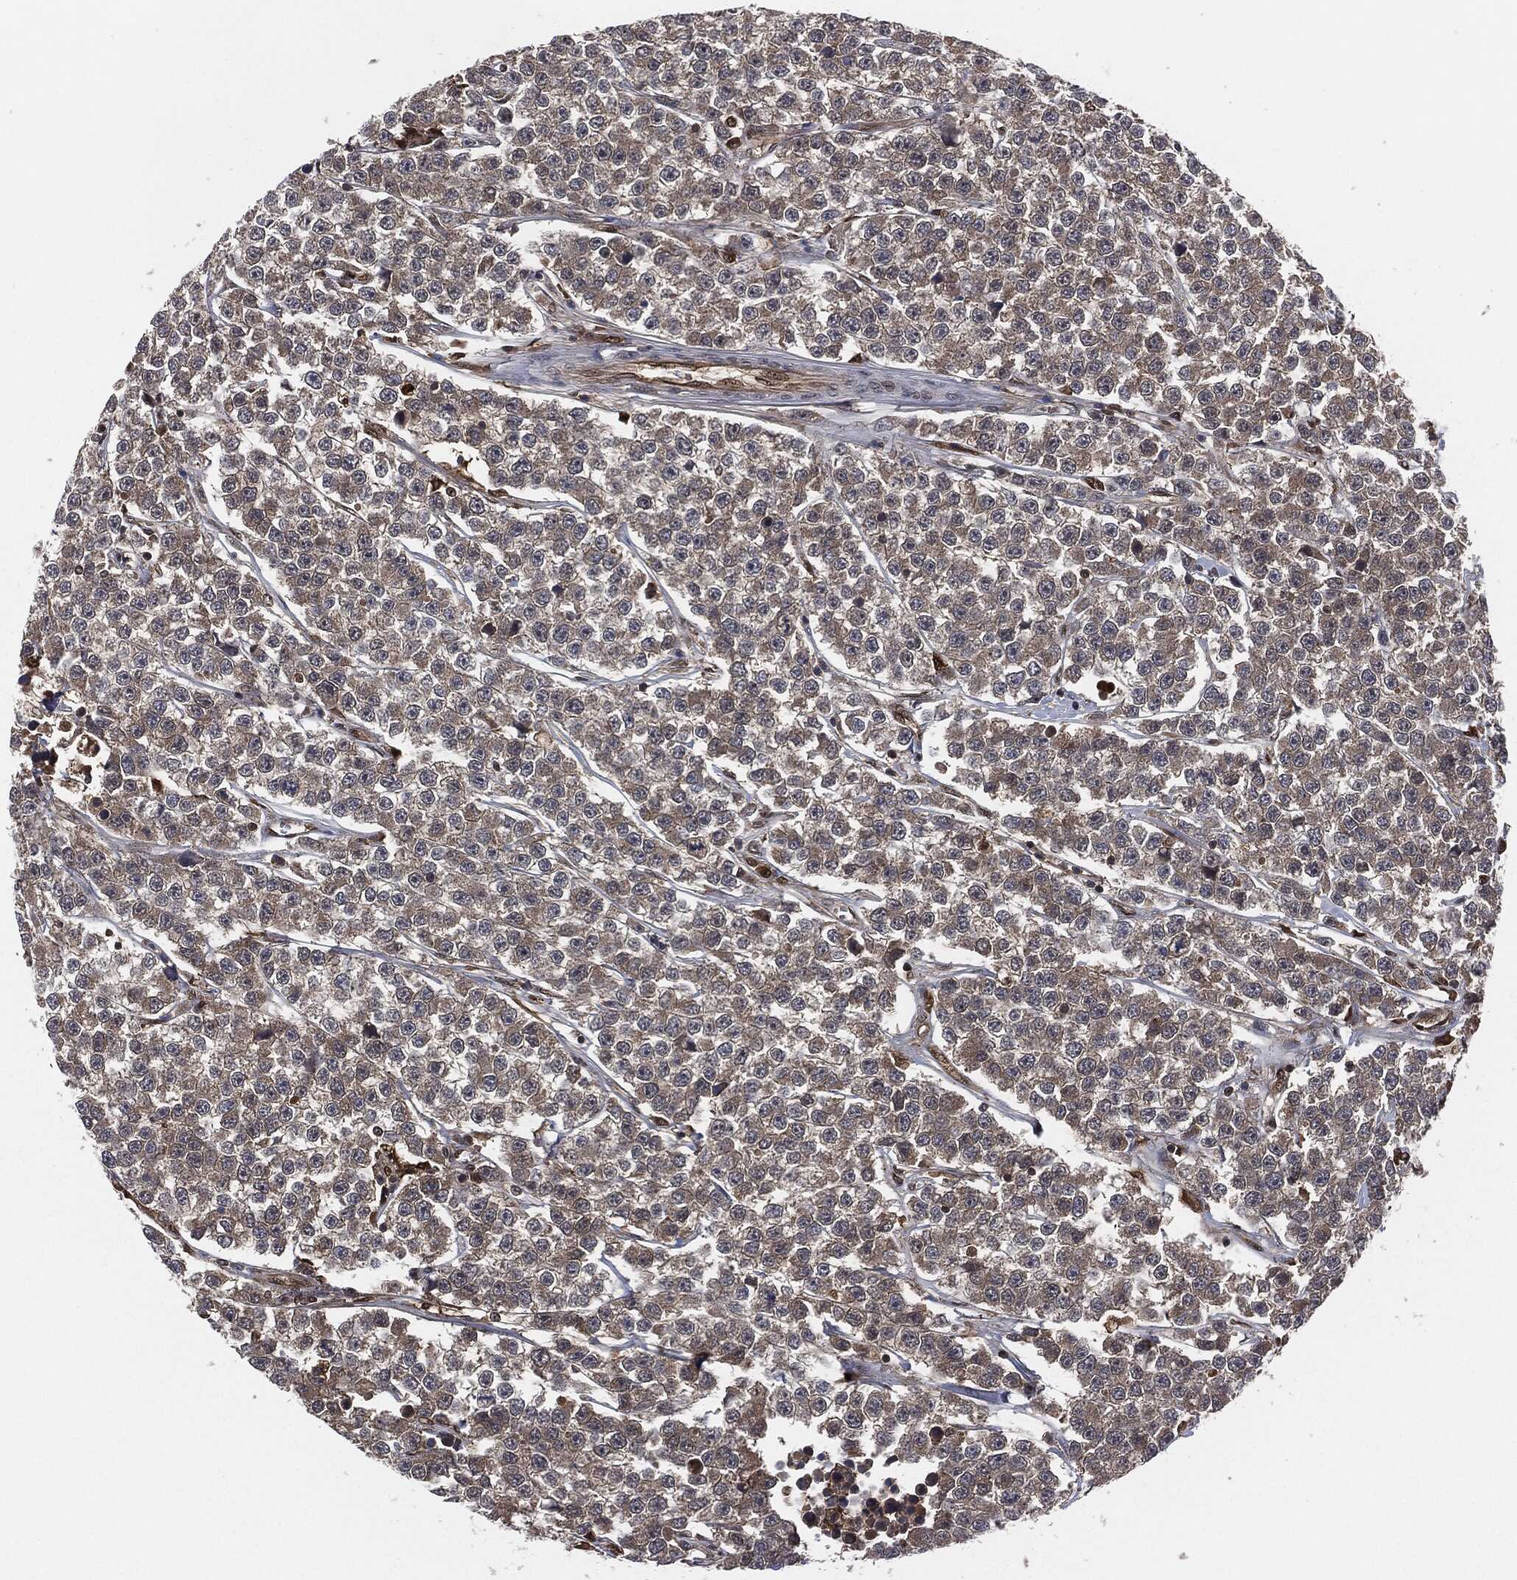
{"staining": {"intensity": "weak", "quantity": "25%-75%", "location": "cytoplasmic/membranous"}, "tissue": "testis cancer", "cell_type": "Tumor cells", "image_type": "cancer", "snomed": [{"axis": "morphology", "description": "Seminoma, NOS"}, {"axis": "topography", "description": "Testis"}], "caption": "High-magnification brightfield microscopy of testis seminoma stained with DAB (brown) and counterstained with hematoxylin (blue). tumor cells exhibit weak cytoplasmic/membranous expression is identified in about25%-75% of cells. (DAB IHC, brown staining for protein, blue staining for nuclei).", "gene": "CAPRIN2", "patient": {"sex": "male", "age": 59}}